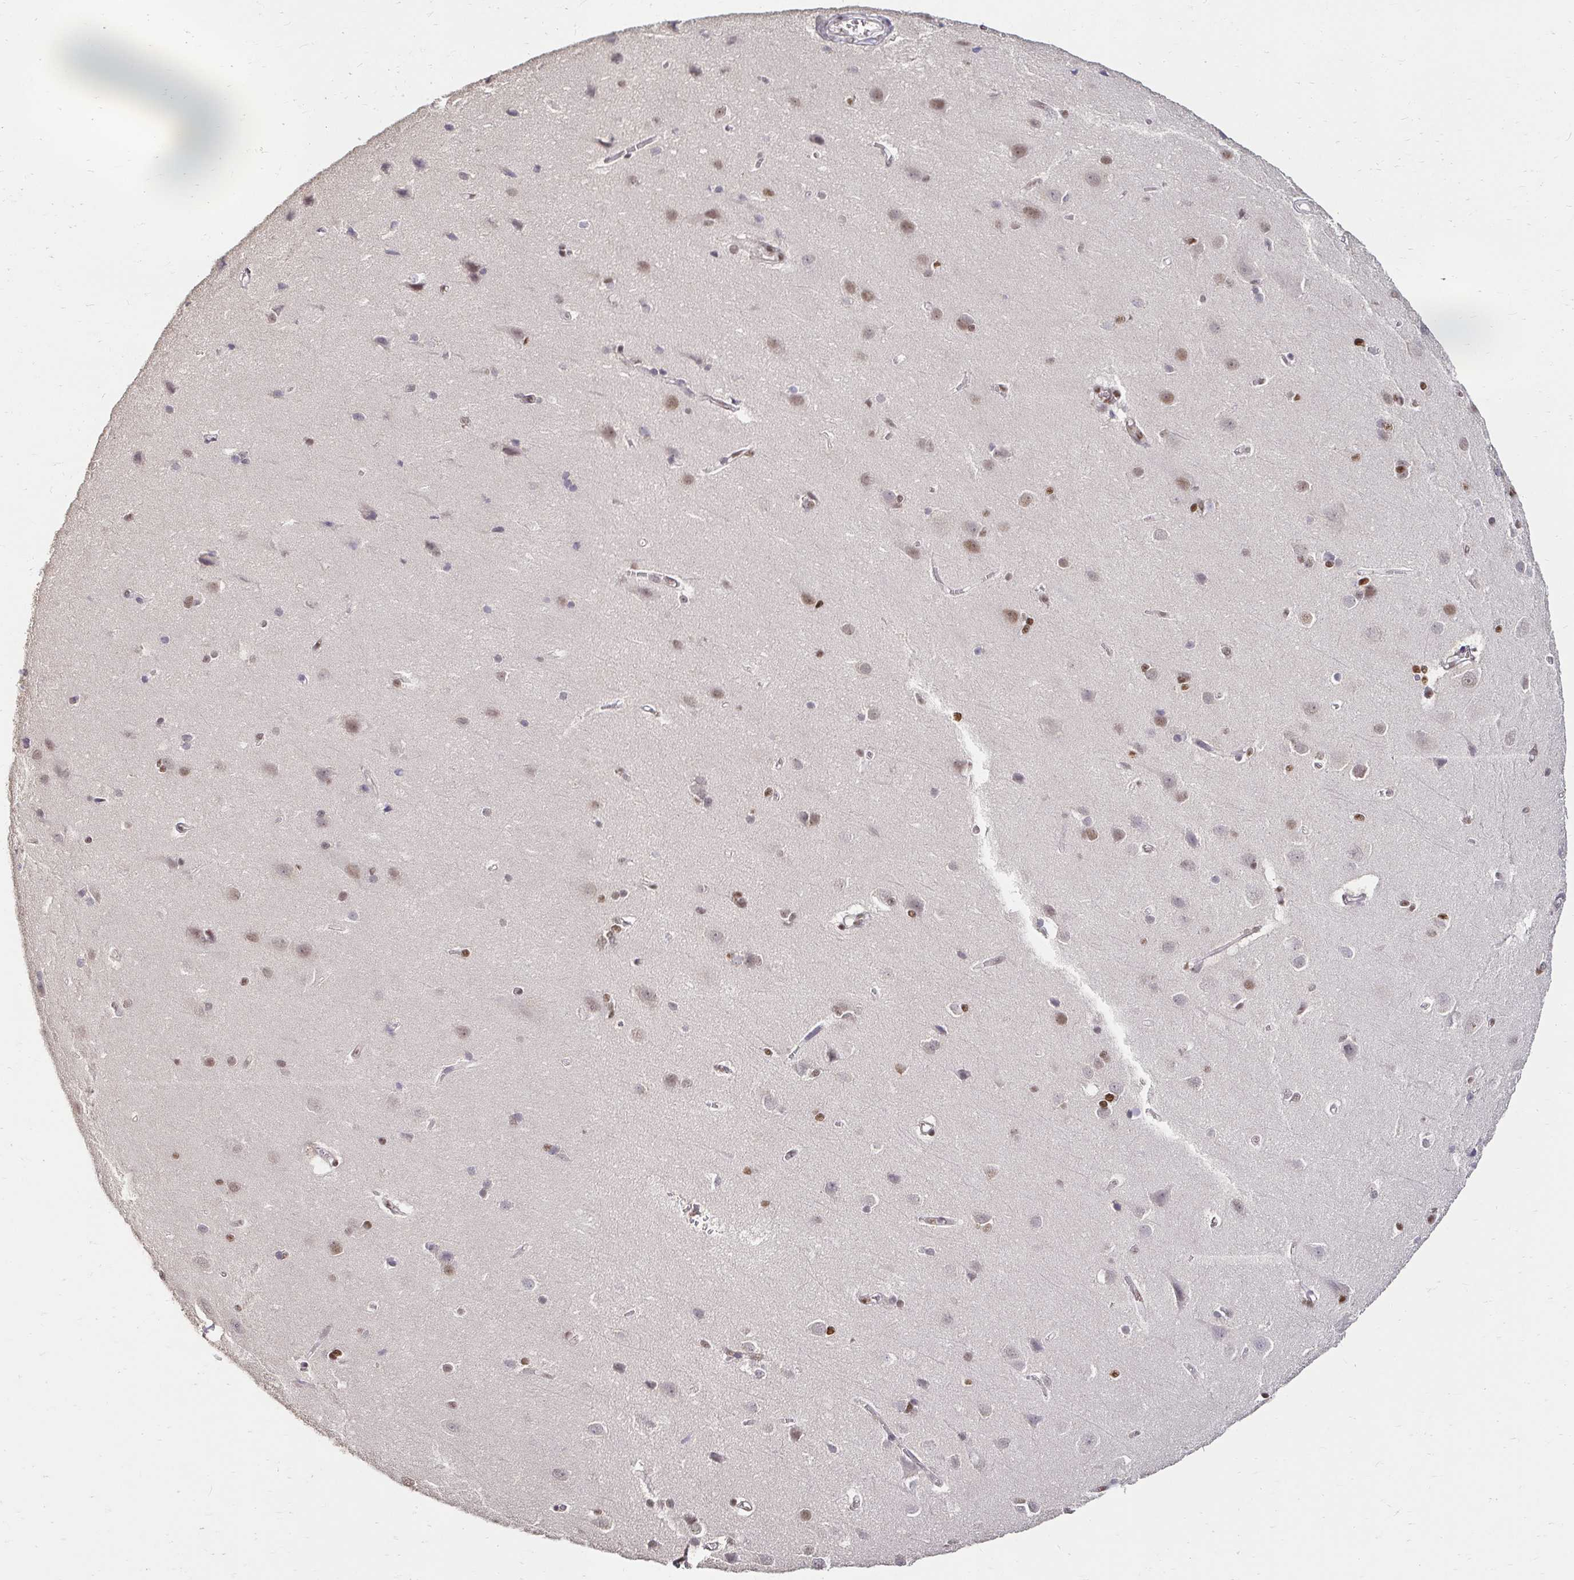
{"staining": {"intensity": "negative", "quantity": "none", "location": "none"}, "tissue": "cerebral cortex", "cell_type": "Endothelial cells", "image_type": "normal", "snomed": [{"axis": "morphology", "description": "Normal tissue, NOS"}, {"axis": "topography", "description": "Cerebral cortex"}], "caption": "Endothelial cells show no significant staining in benign cerebral cortex.", "gene": "RIMS4", "patient": {"sex": "male", "age": 37}}